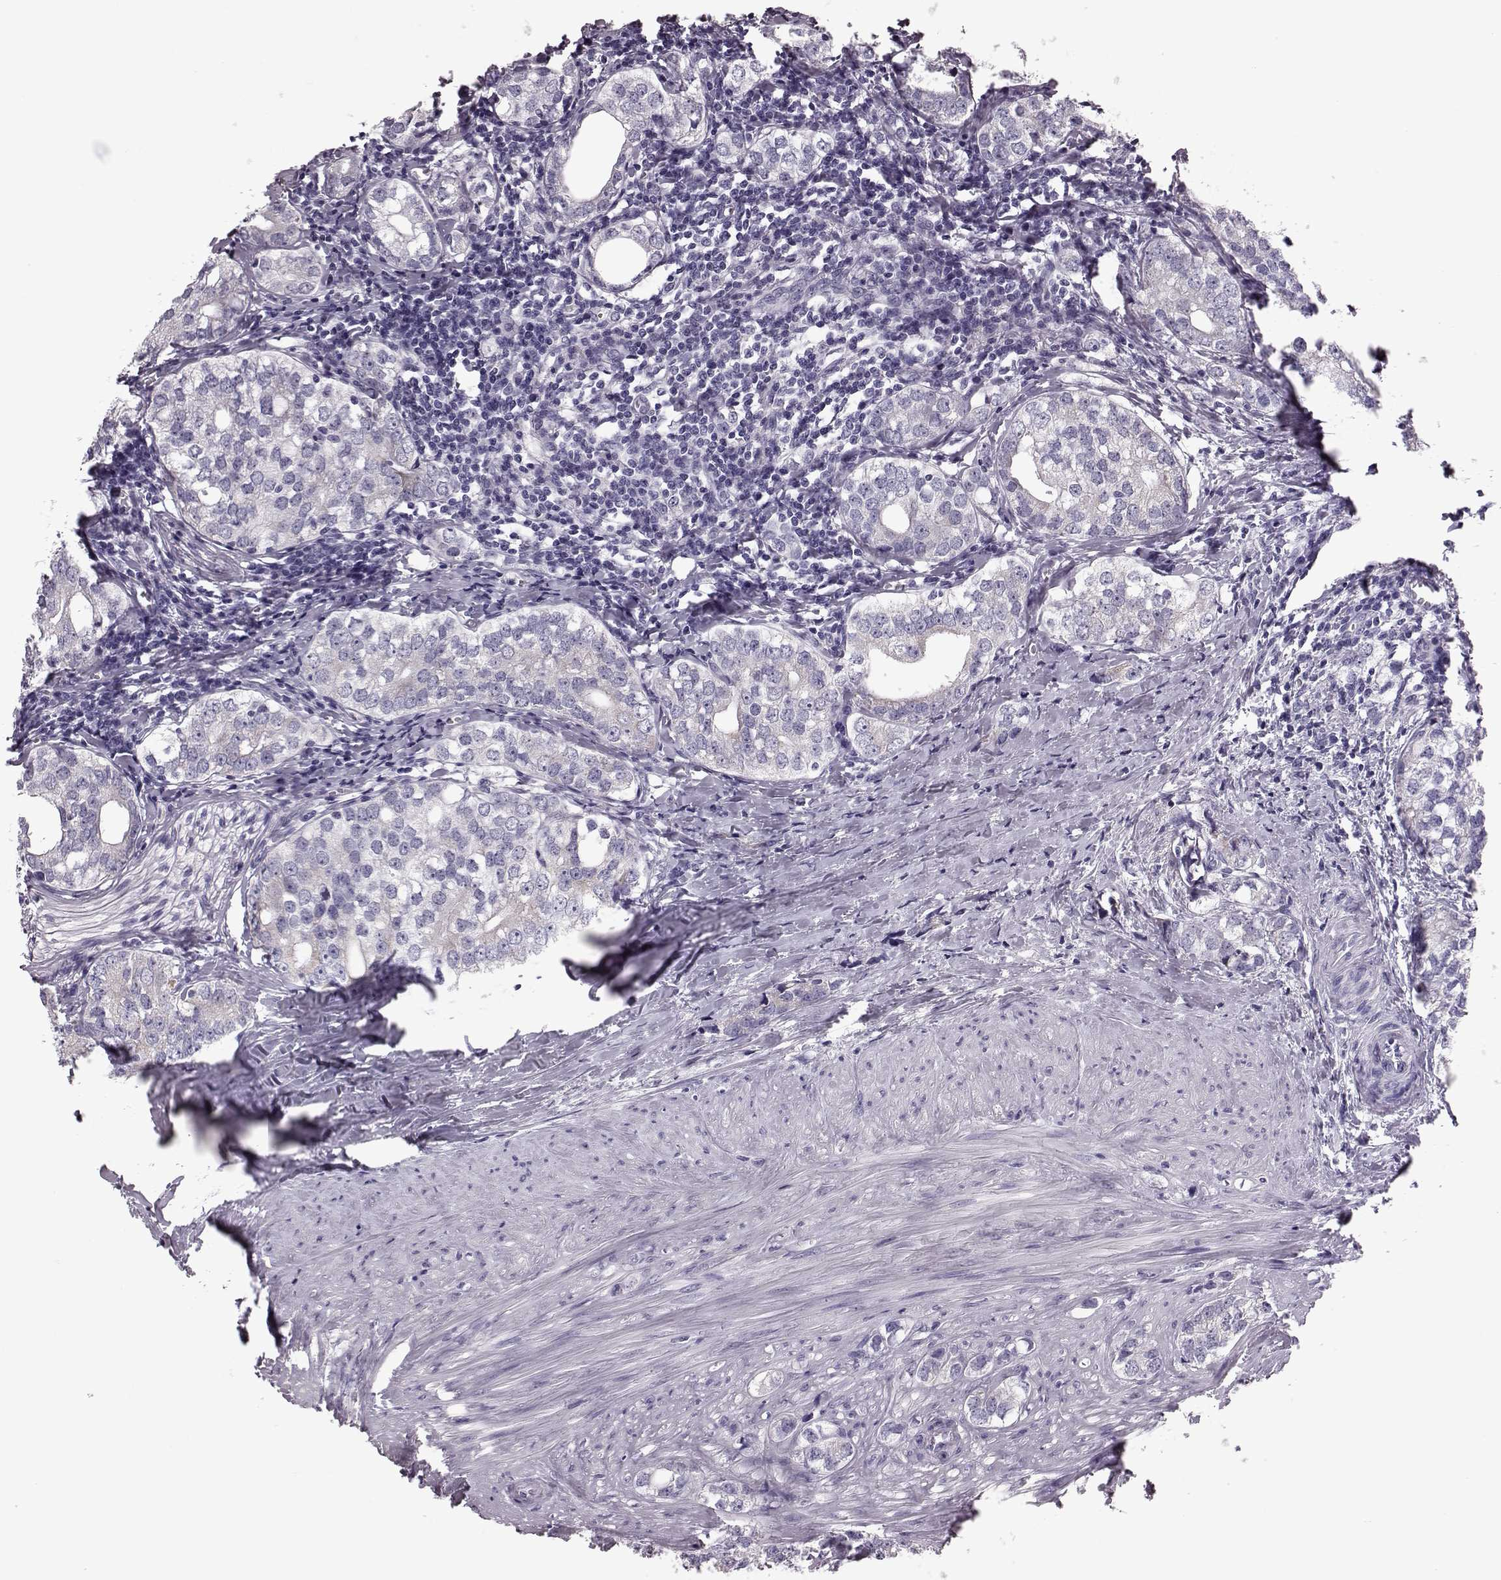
{"staining": {"intensity": "weak", "quantity": "25%-75%", "location": "cytoplasmic/membranous"}, "tissue": "prostate cancer", "cell_type": "Tumor cells", "image_type": "cancer", "snomed": [{"axis": "morphology", "description": "Adenocarcinoma, NOS"}, {"axis": "topography", "description": "Prostate and seminal vesicle, NOS"}], "caption": "A micrograph of adenocarcinoma (prostate) stained for a protein shows weak cytoplasmic/membranous brown staining in tumor cells. (Stains: DAB in brown, nuclei in blue, Microscopy: brightfield microscopy at high magnification).", "gene": "RIMS2", "patient": {"sex": "male", "age": 63}}